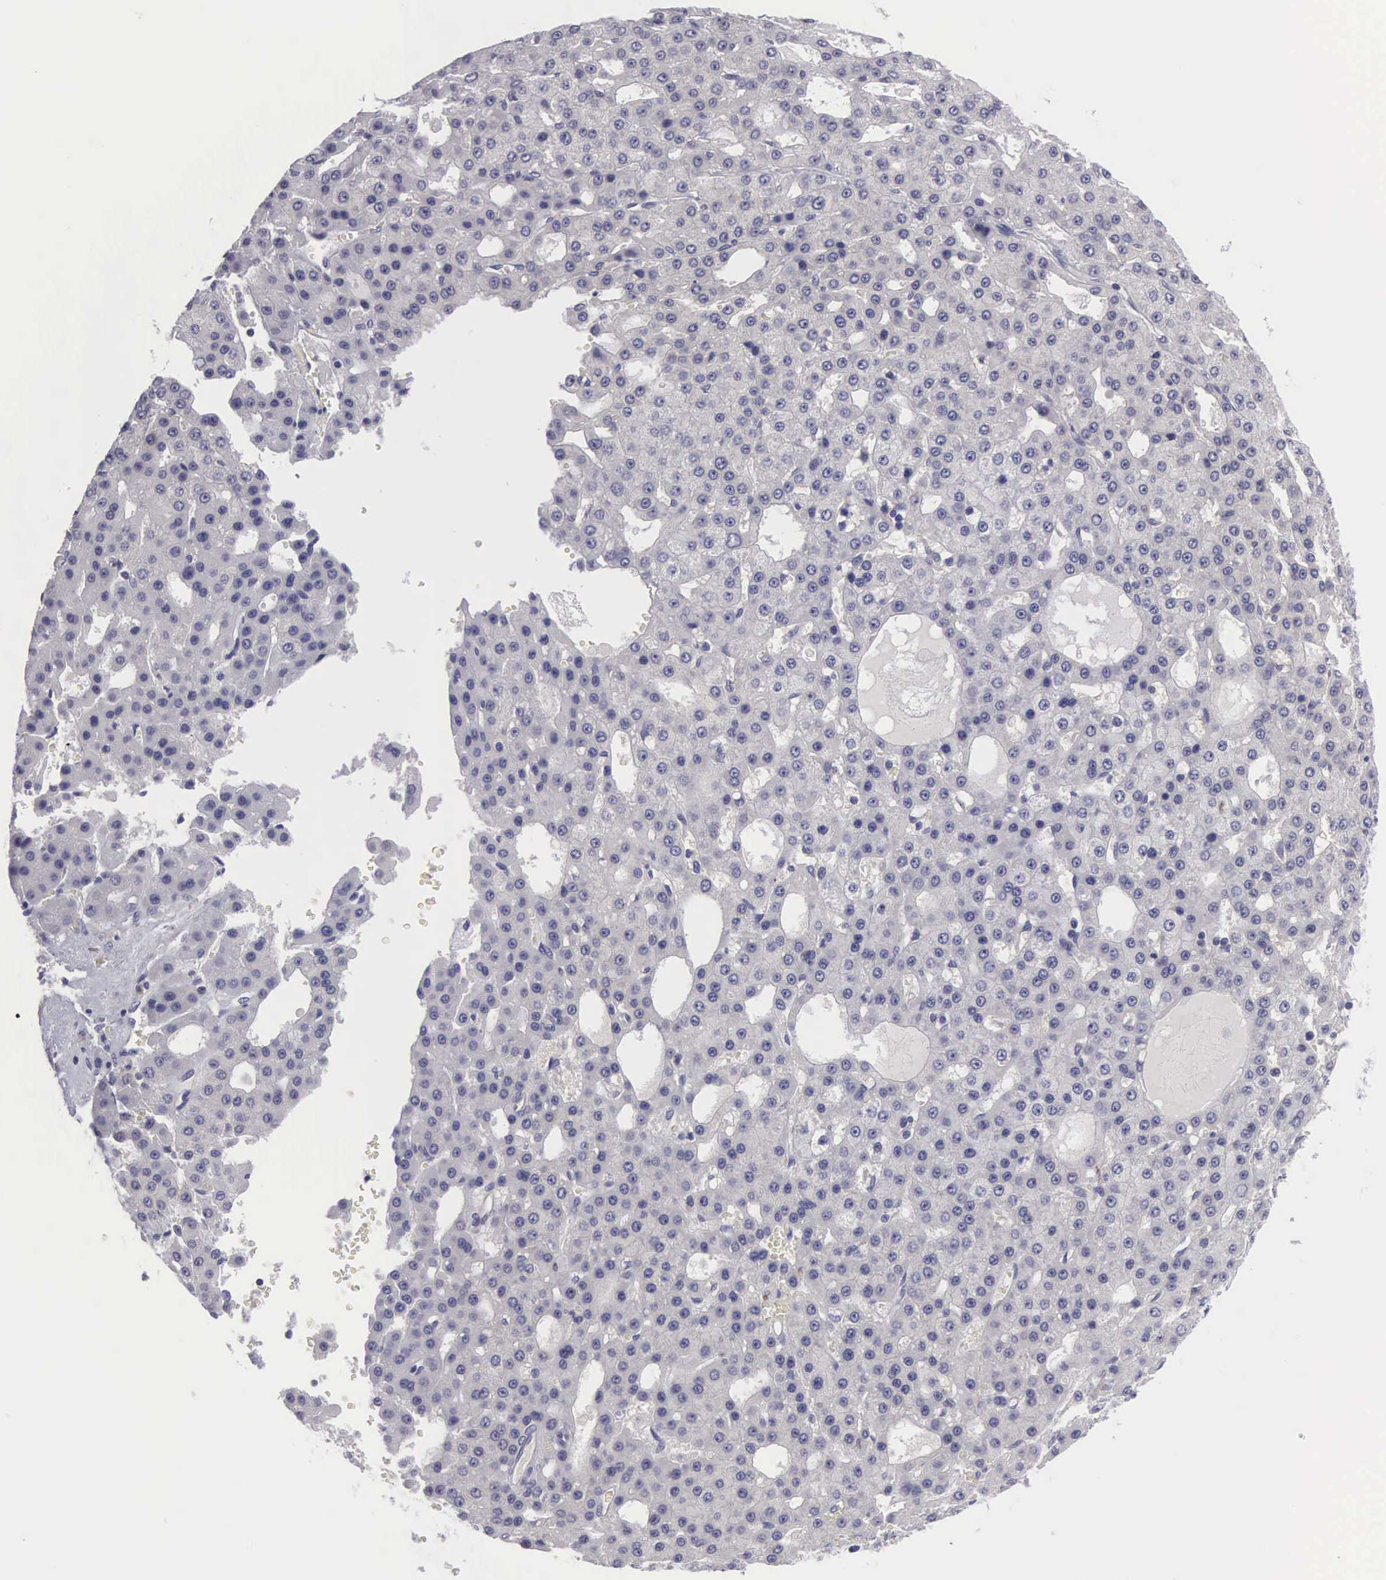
{"staining": {"intensity": "negative", "quantity": "none", "location": "none"}, "tissue": "liver cancer", "cell_type": "Tumor cells", "image_type": "cancer", "snomed": [{"axis": "morphology", "description": "Carcinoma, Hepatocellular, NOS"}, {"axis": "topography", "description": "Liver"}], "caption": "An immunohistochemistry (IHC) image of liver cancer is shown. There is no staining in tumor cells of liver cancer. (Stains: DAB (3,3'-diaminobenzidine) immunohistochemistry (IHC) with hematoxylin counter stain, Microscopy: brightfield microscopy at high magnification).", "gene": "SLITRK4", "patient": {"sex": "male", "age": 47}}